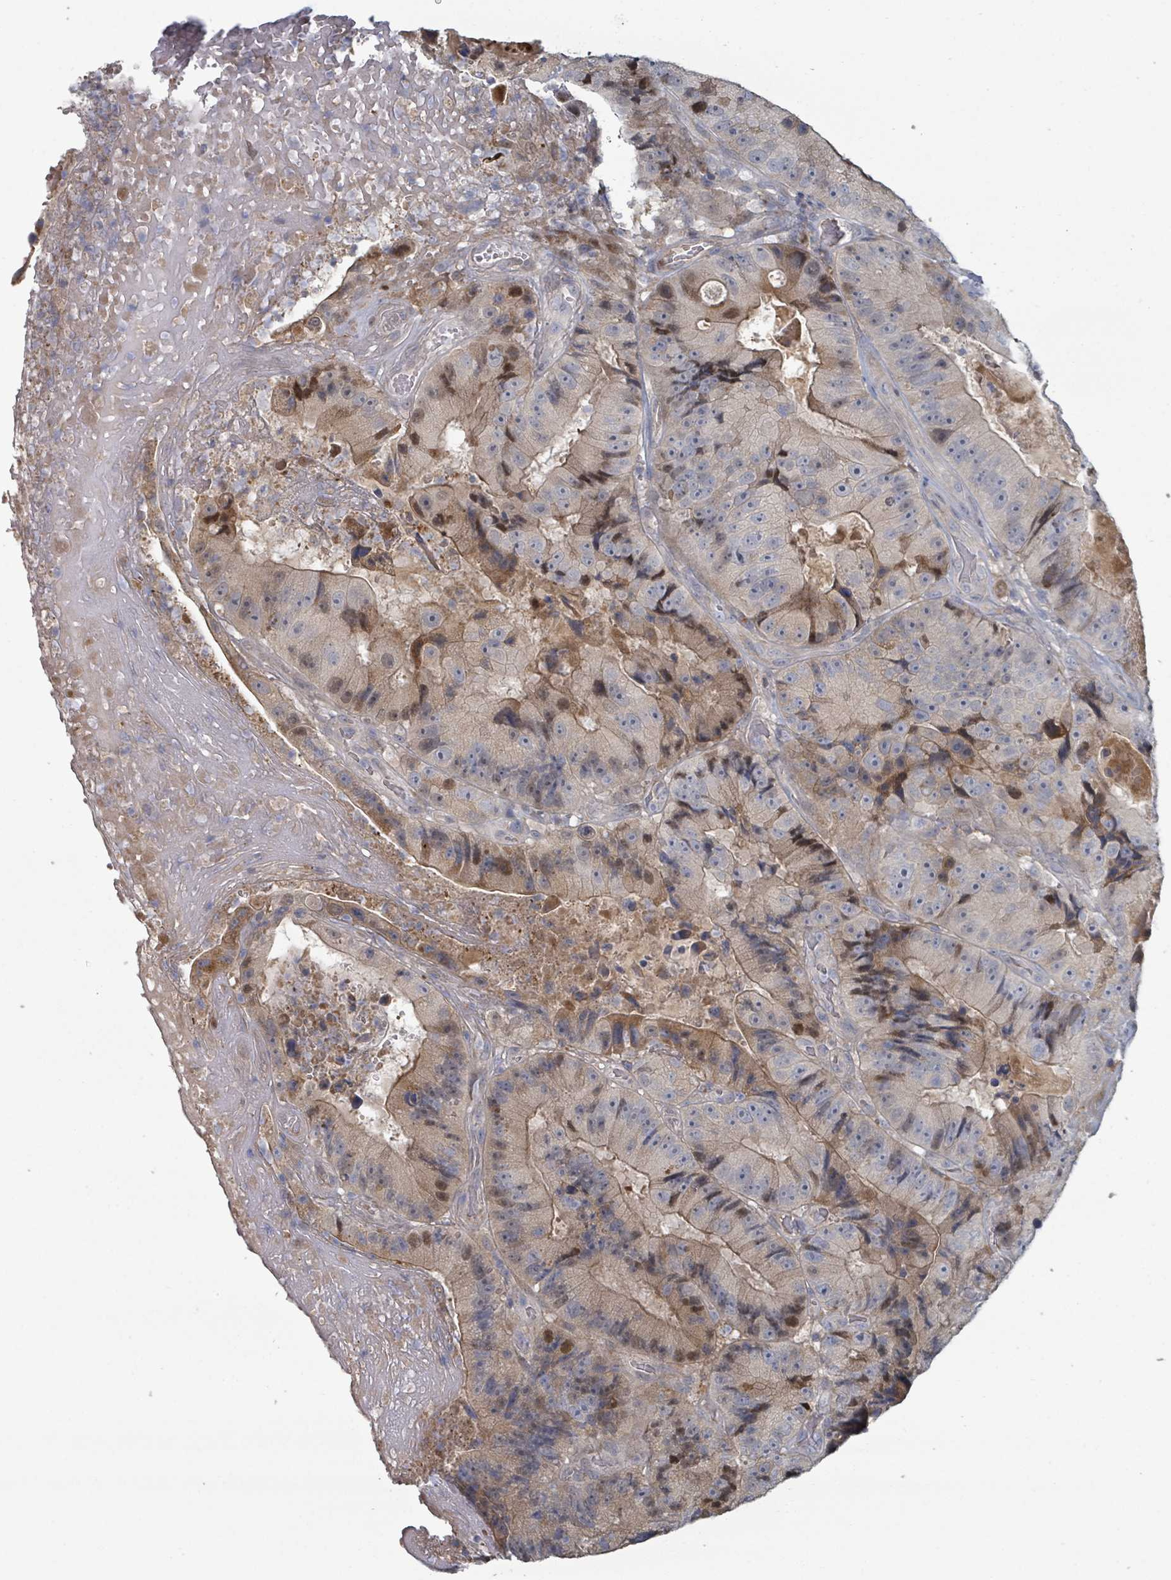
{"staining": {"intensity": "moderate", "quantity": "<25%", "location": "cytoplasmic/membranous,nuclear"}, "tissue": "colorectal cancer", "cell_type": "Tumor cells", "image_type": "cancer", "snomed": [{"axis": "morphology", "description": "Adenocarcinoma, NOS"}, {"axis": "topography", "description": "Colon"}], "caption": "Human colorectal cancer (adenocarcinoma) stained for a protein (brown) exhibits moderate cytoplasmic/membranous and nuclear positive expression in approximately <25% of tumor cells.", "gene": "GABBR1", "patient": {"sex": "female", "age": 86}}